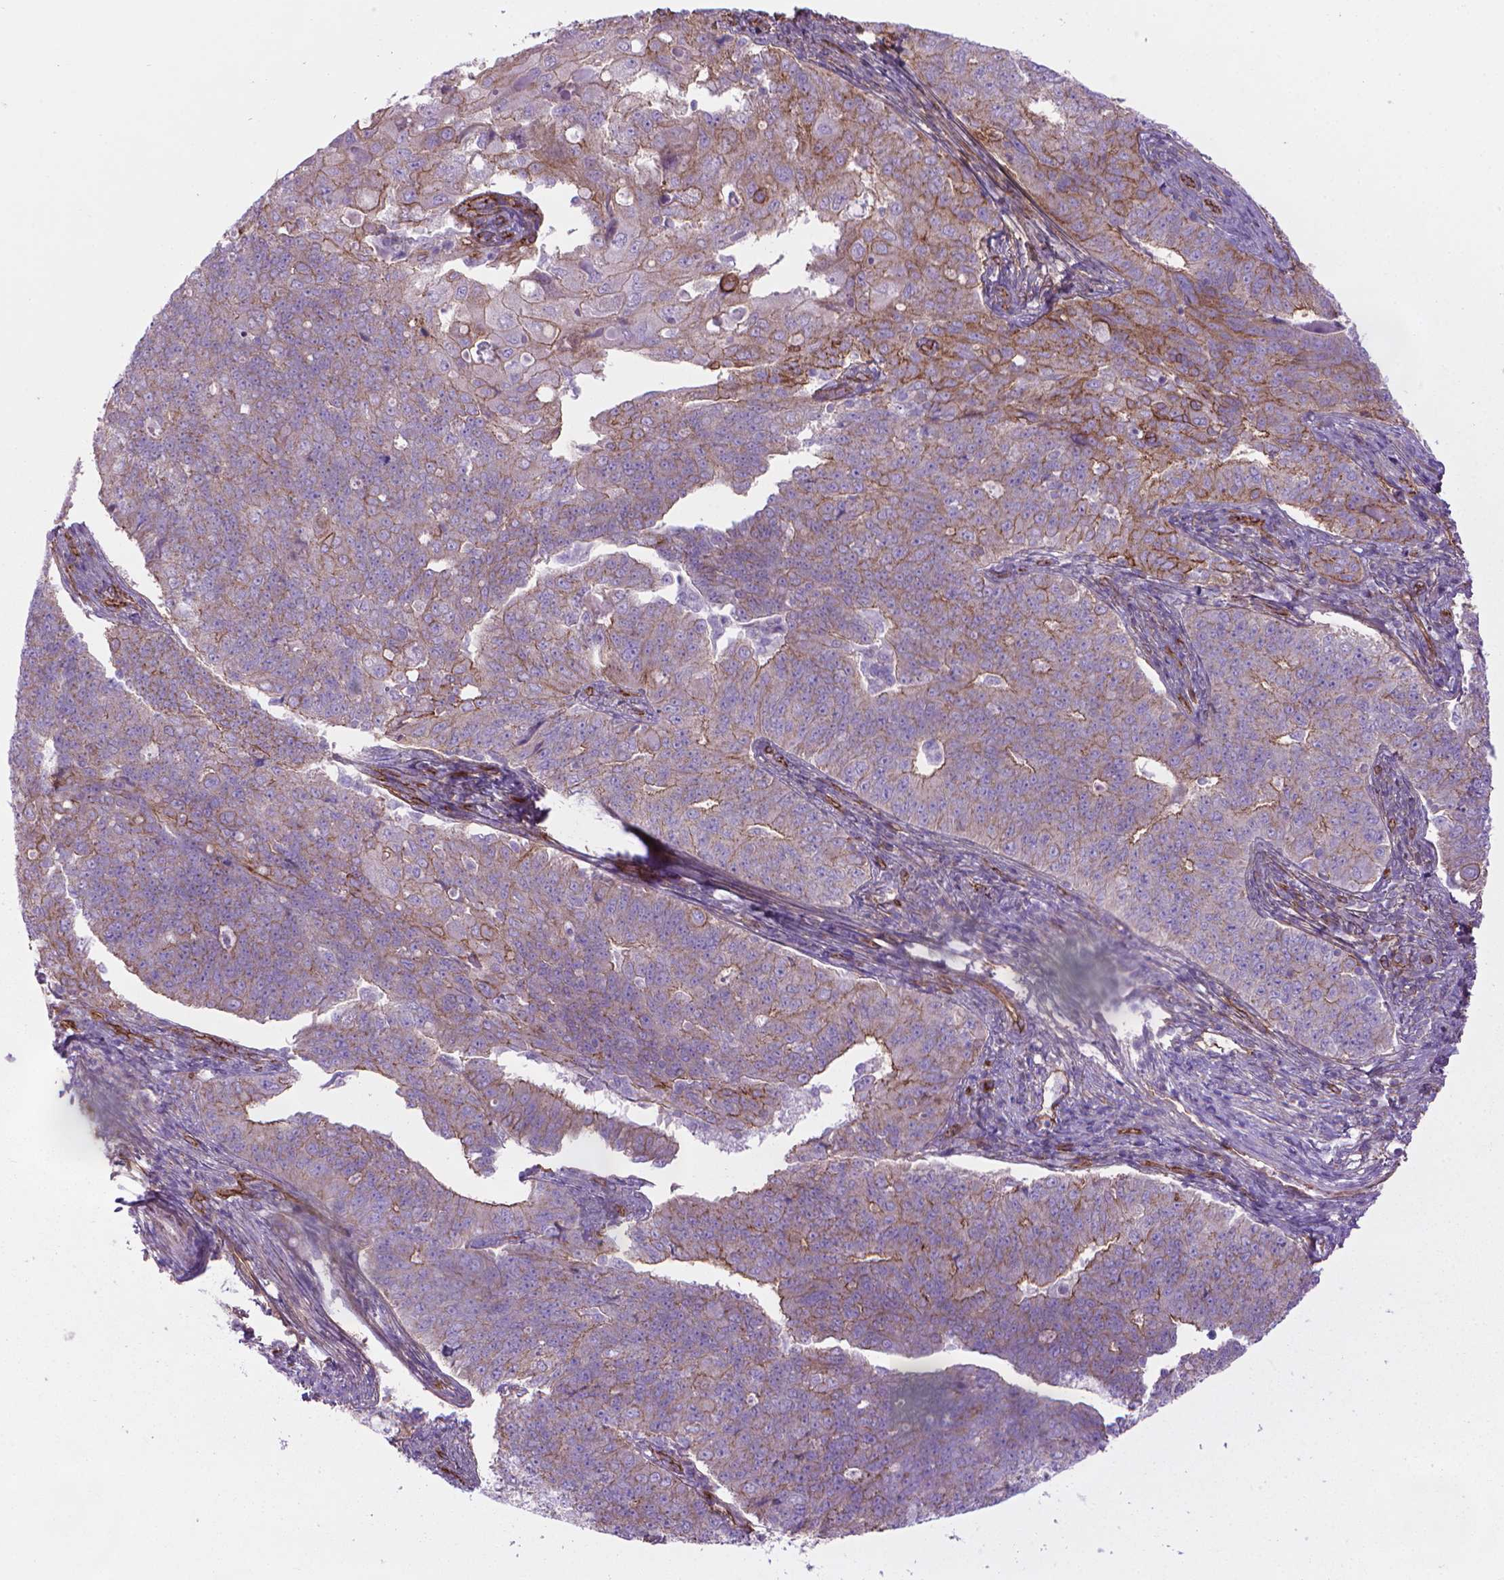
{"staining": {"intensity": "weak", "quantity": "<25%", "location": "cytoplasmic/membranous"}, "tissue": "endometrial cancer", "cell_type": "Tumor cells", "image_type": "cancer", "snomed": [{"axis": "morphology", "description": "Adenocarcinoma, NOS"}, {"axis": "topography", "description": "Endometrium"}], "caption": "Immunohistochemistry (IHC) photomicrograph of neoplastic tissue: endometrial cancer (adenocarcinoma) stained with DAB demonstrates no significant protein expression in tumor cells.", "gene": "TENT5A", "patient": {"sex": "female", "age": 43}}